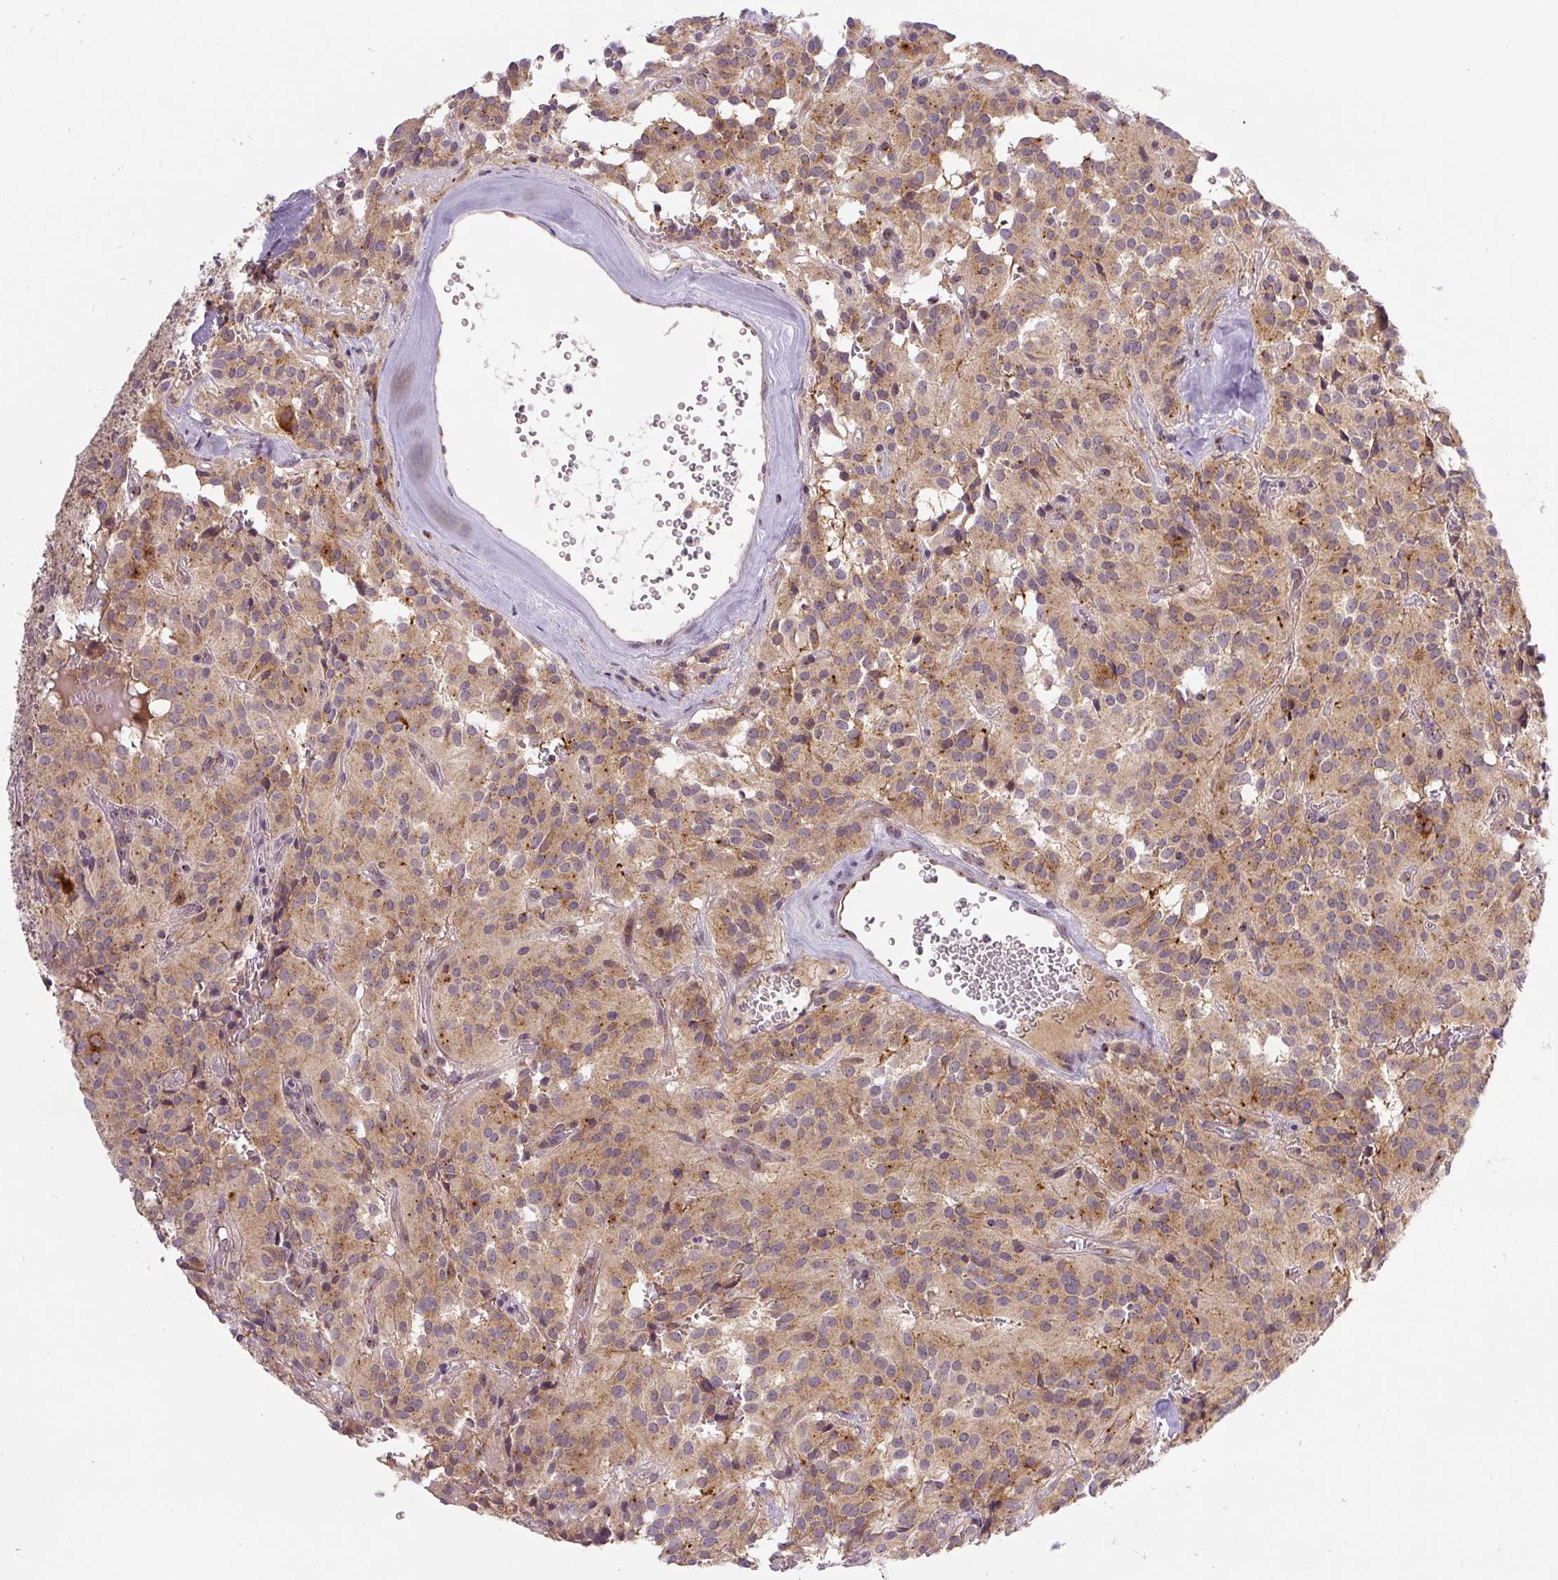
{"staining": {"intensity": "moderate", "quantity": ">75%", "location": "cytoplasmic/membranous"}, "tissue": "glioma", "cell_type": "Tumor cells", "image_type": "cancer", "snomed": [{"axis": "morphology", "description": "Glioma, malignant, Low grade"}, {"axis": "topography", "description": "Brain"}], "caption": "Protein staining exhibits moderate cytoplasmic/membranous positivity in about >75% of tumor cells in glioma.", "gene": "PCM1", "patient": {"sex": "male", "age": 42}}